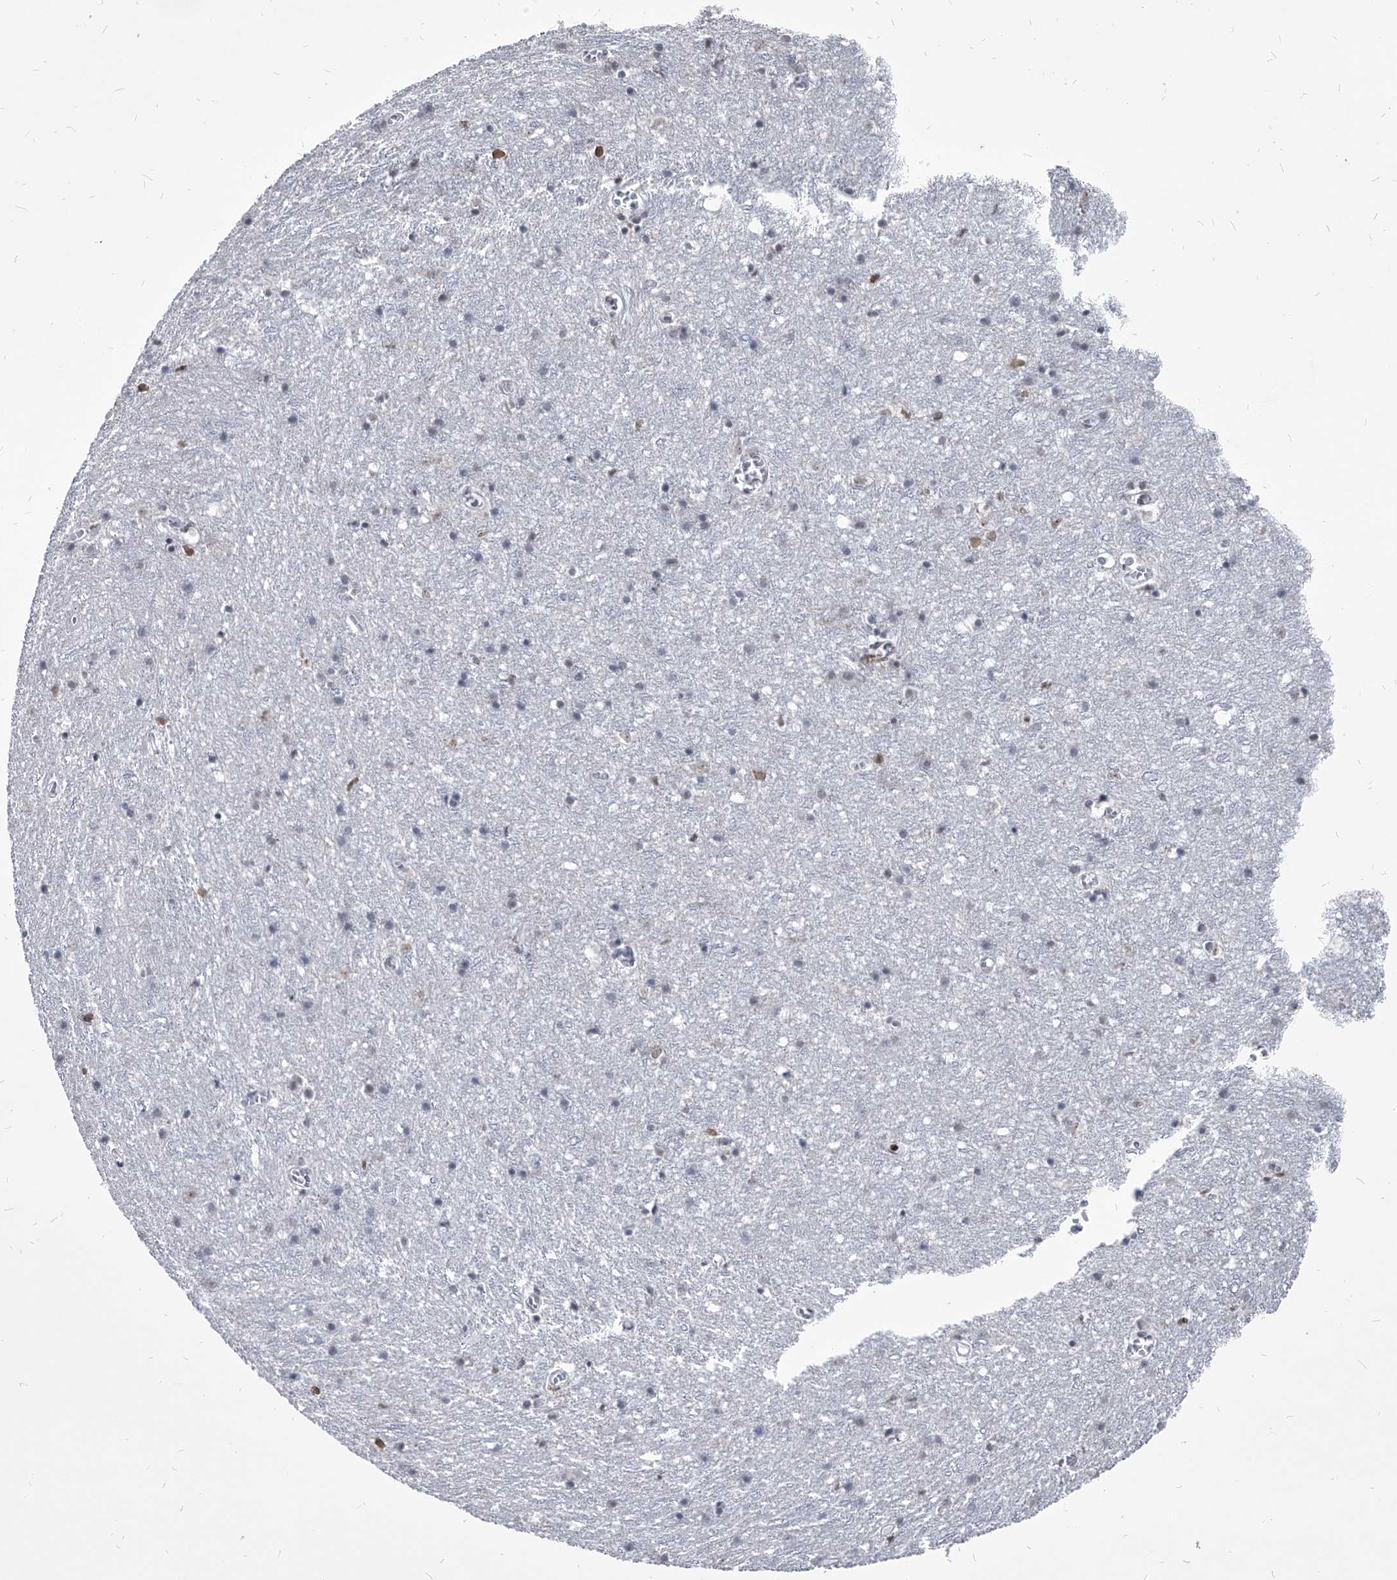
{"staining": {"intensity": "weak", "quantity": "<25%", "location": "nuclear"}, "tissue": "cerebral cortex", "cell_type": "Endothelial cells", "image_type": "normal", "snomed": [{"axis": "morphology", "description": "Normal tissue, NOS"}, {"axis": "topography", "description": "Cerebral cortex"}], "caption": "IHC histopathology image of benign human cerebral cortex stained for a protein (brown), which displays no positivity in endothelial cells.", "gene": "PPIL4", "patient": {"sex": "female", "age": 64}}